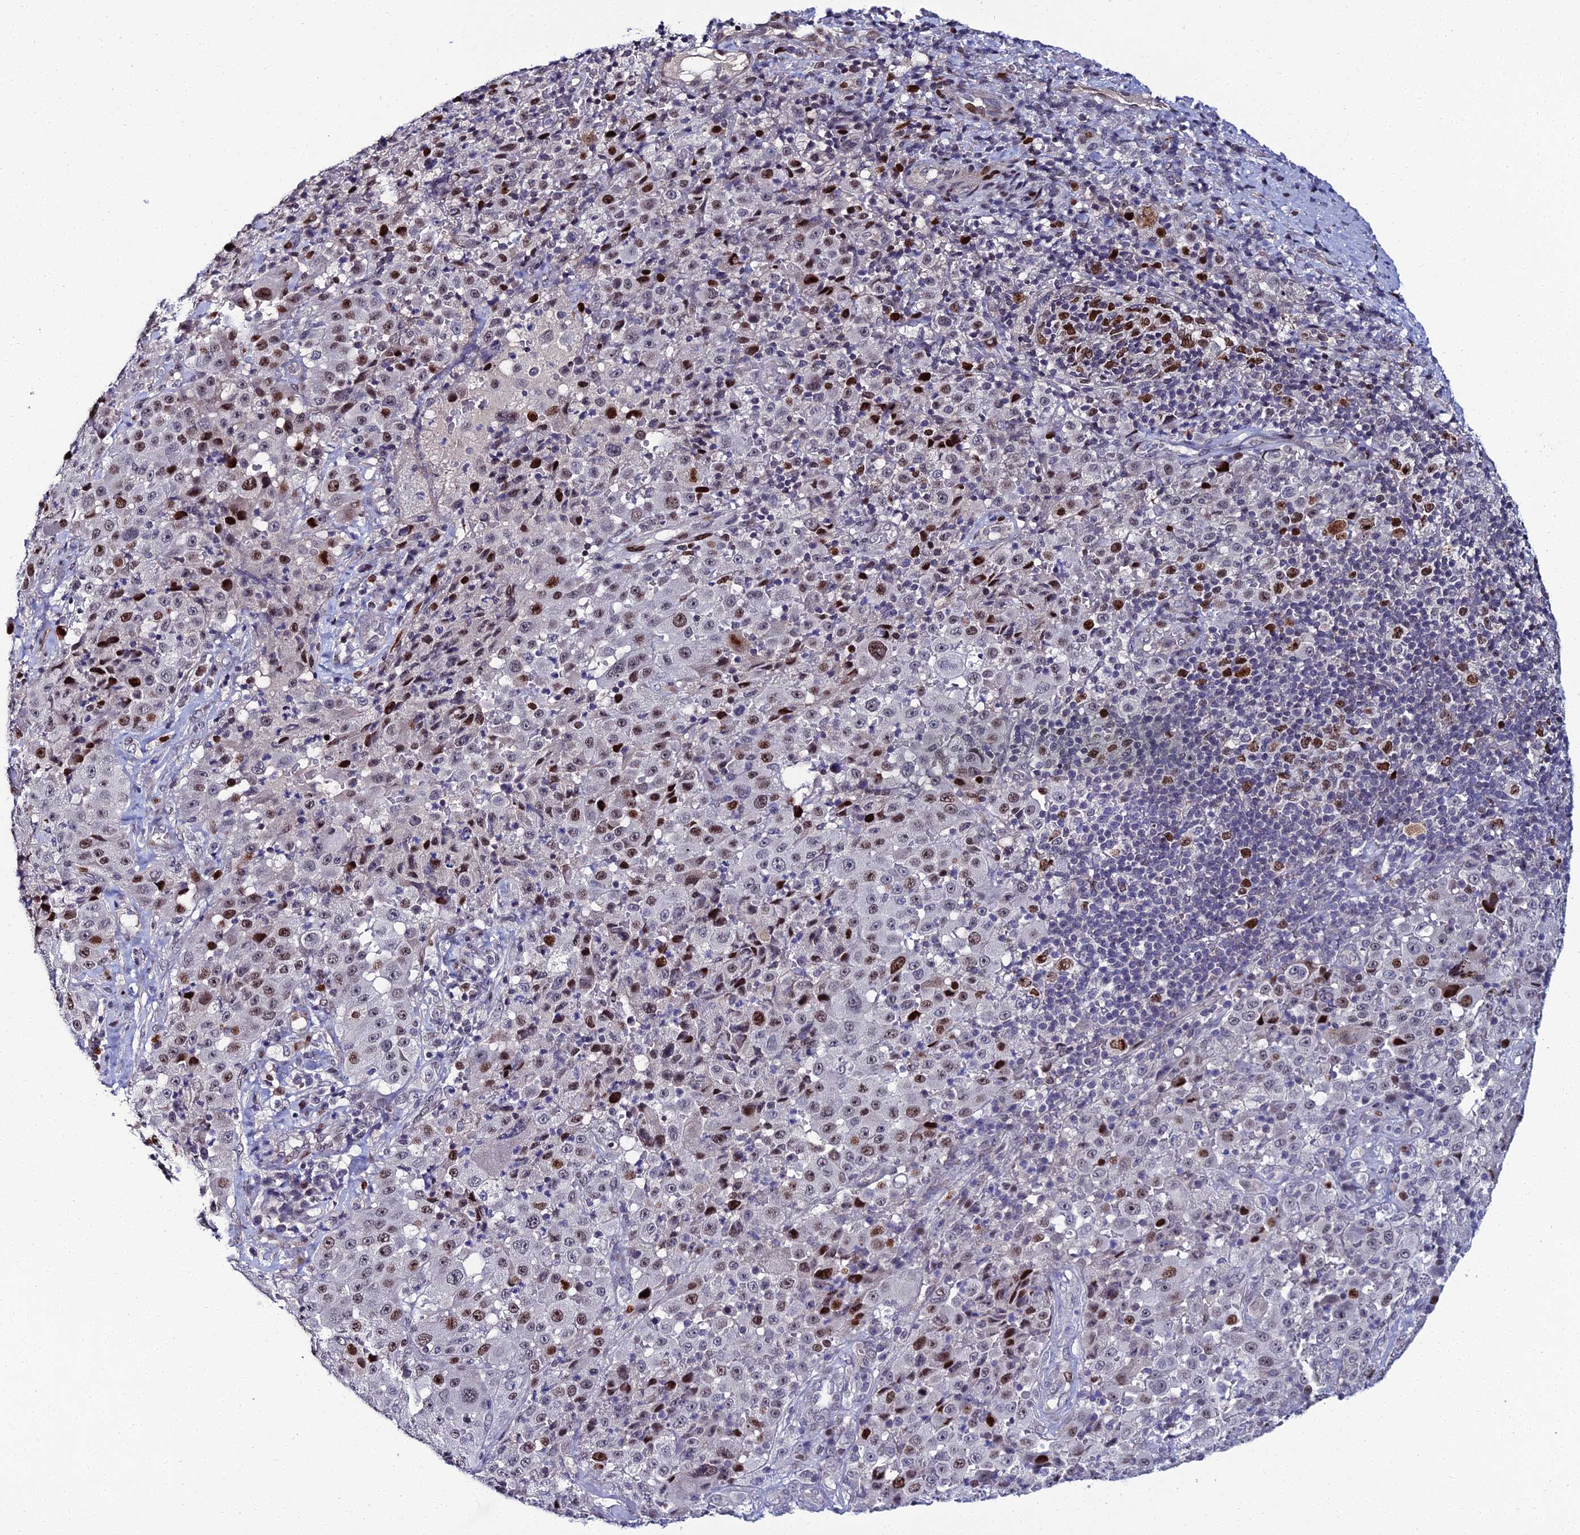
{"staining": {"intensity": "moderate", "quantity": "<25%", "location": "nuclear"}, "tissue": "melanoma", "cell_type": "Tumor cells", "image_type": "cancer", "snomed": [{"axis": "morphology", "description": "Malignant melanoma, Metastatic site"}, {"axis": "topography", "description": "Lymph node"}], "caption": "Immunohistochemistry (IHC) micrograph of melanoma stained for a protein (brown), which demonstrates low levels of moderate nuclear positivity in approximately <25% of tumor cells.", "gene": "TAF9B", "patient": {"sex": "male", "age": 62}}